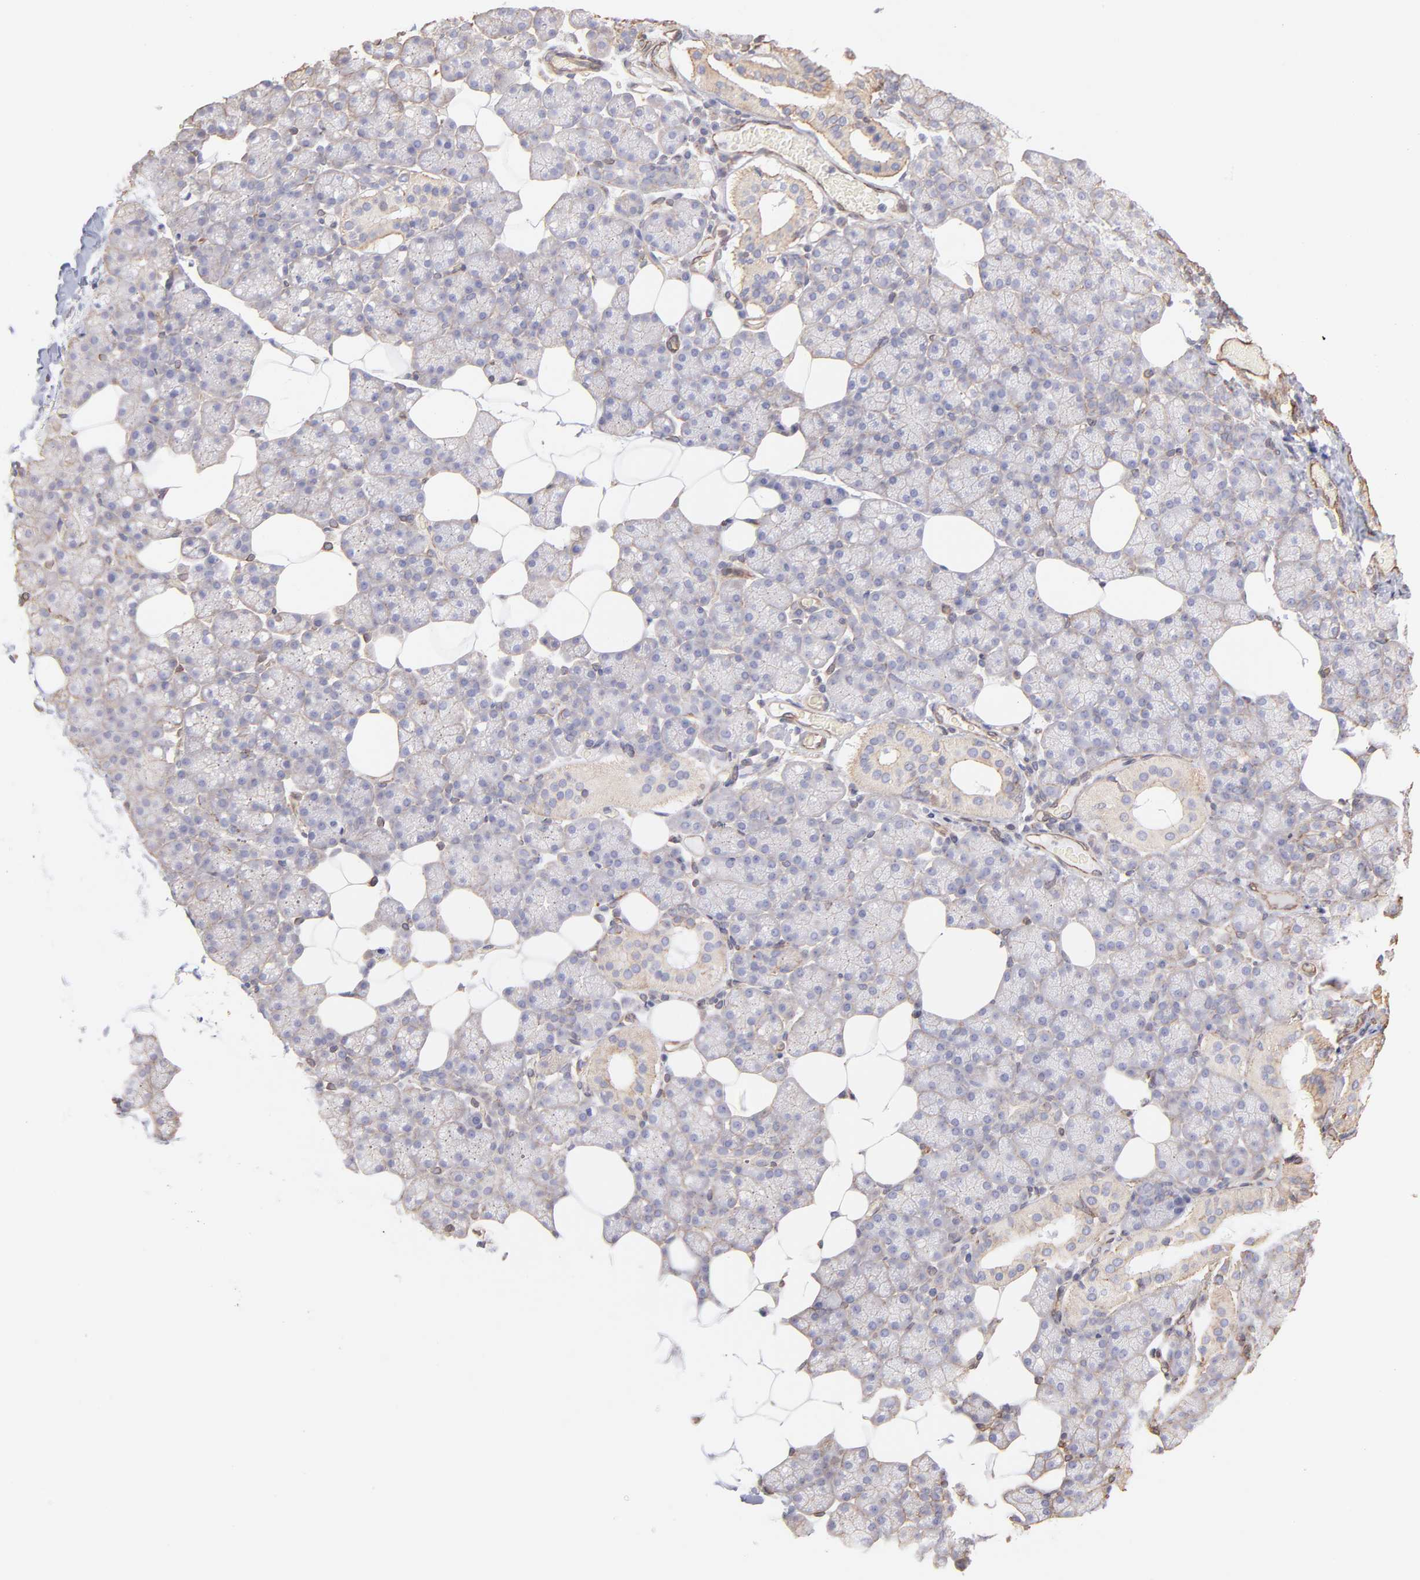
{"staining": {"intensity": "weak", "quantity": ">75%", "location": "cytoplasmic/membranous"}, "tissue": "salivary gland", "cell_type": "Glandular cells", "image_type": "normal", "snomed": [{"axis": "morphology", "description": "Normal tissue, NOS"}, {"axis": "topography", "description": "Lymph node"}, {"axis": "topography", "description": "Salivary gland"}], "caption": "Protein analysis of benign salivary gland displays weak cytoplasmic/membranous expression in approximately >75% of glandular cells. The staining was performed using DAB, with brown indicating positive protein expression. Nuclei are stained blue with hematoxylin.", "gene": "PLEC", "patient": {"sex": "male", "age": 8}}